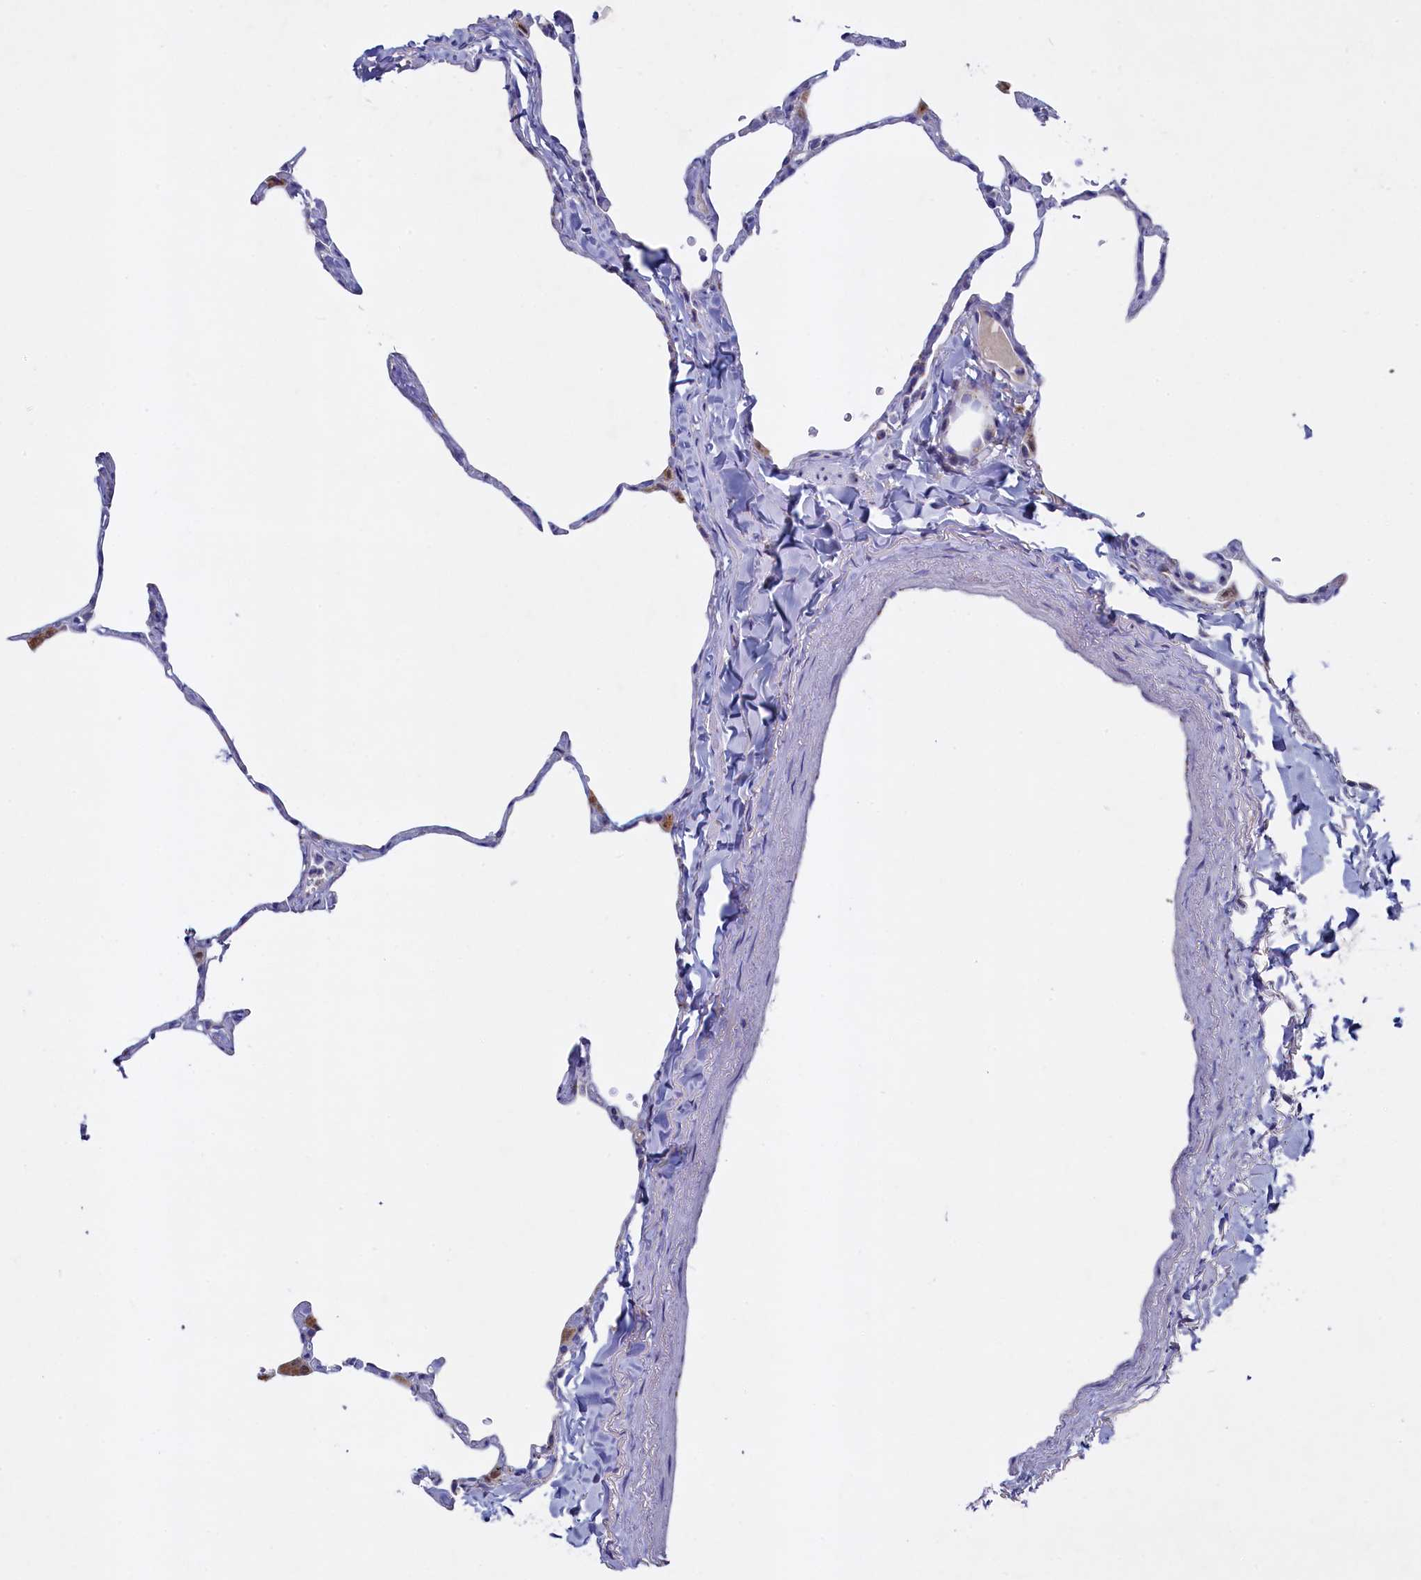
{"staining": {"intensity": "negative", "quantity": "none", "location": "none"}, "tissue": "lung", "cell_type": "Alveolar cells", "image_type": "normal", "snomed": [{"axis": "morphology", "description": "Normal tissue, NOS"}, {"axis": "topography", "description": "Lung"}], "caption": "There is no significant staining in alveolar cells of lung. Nuclei are stained in blue.", "gene": "GPR108", "patient": {"sex": "male", "age": 65}}